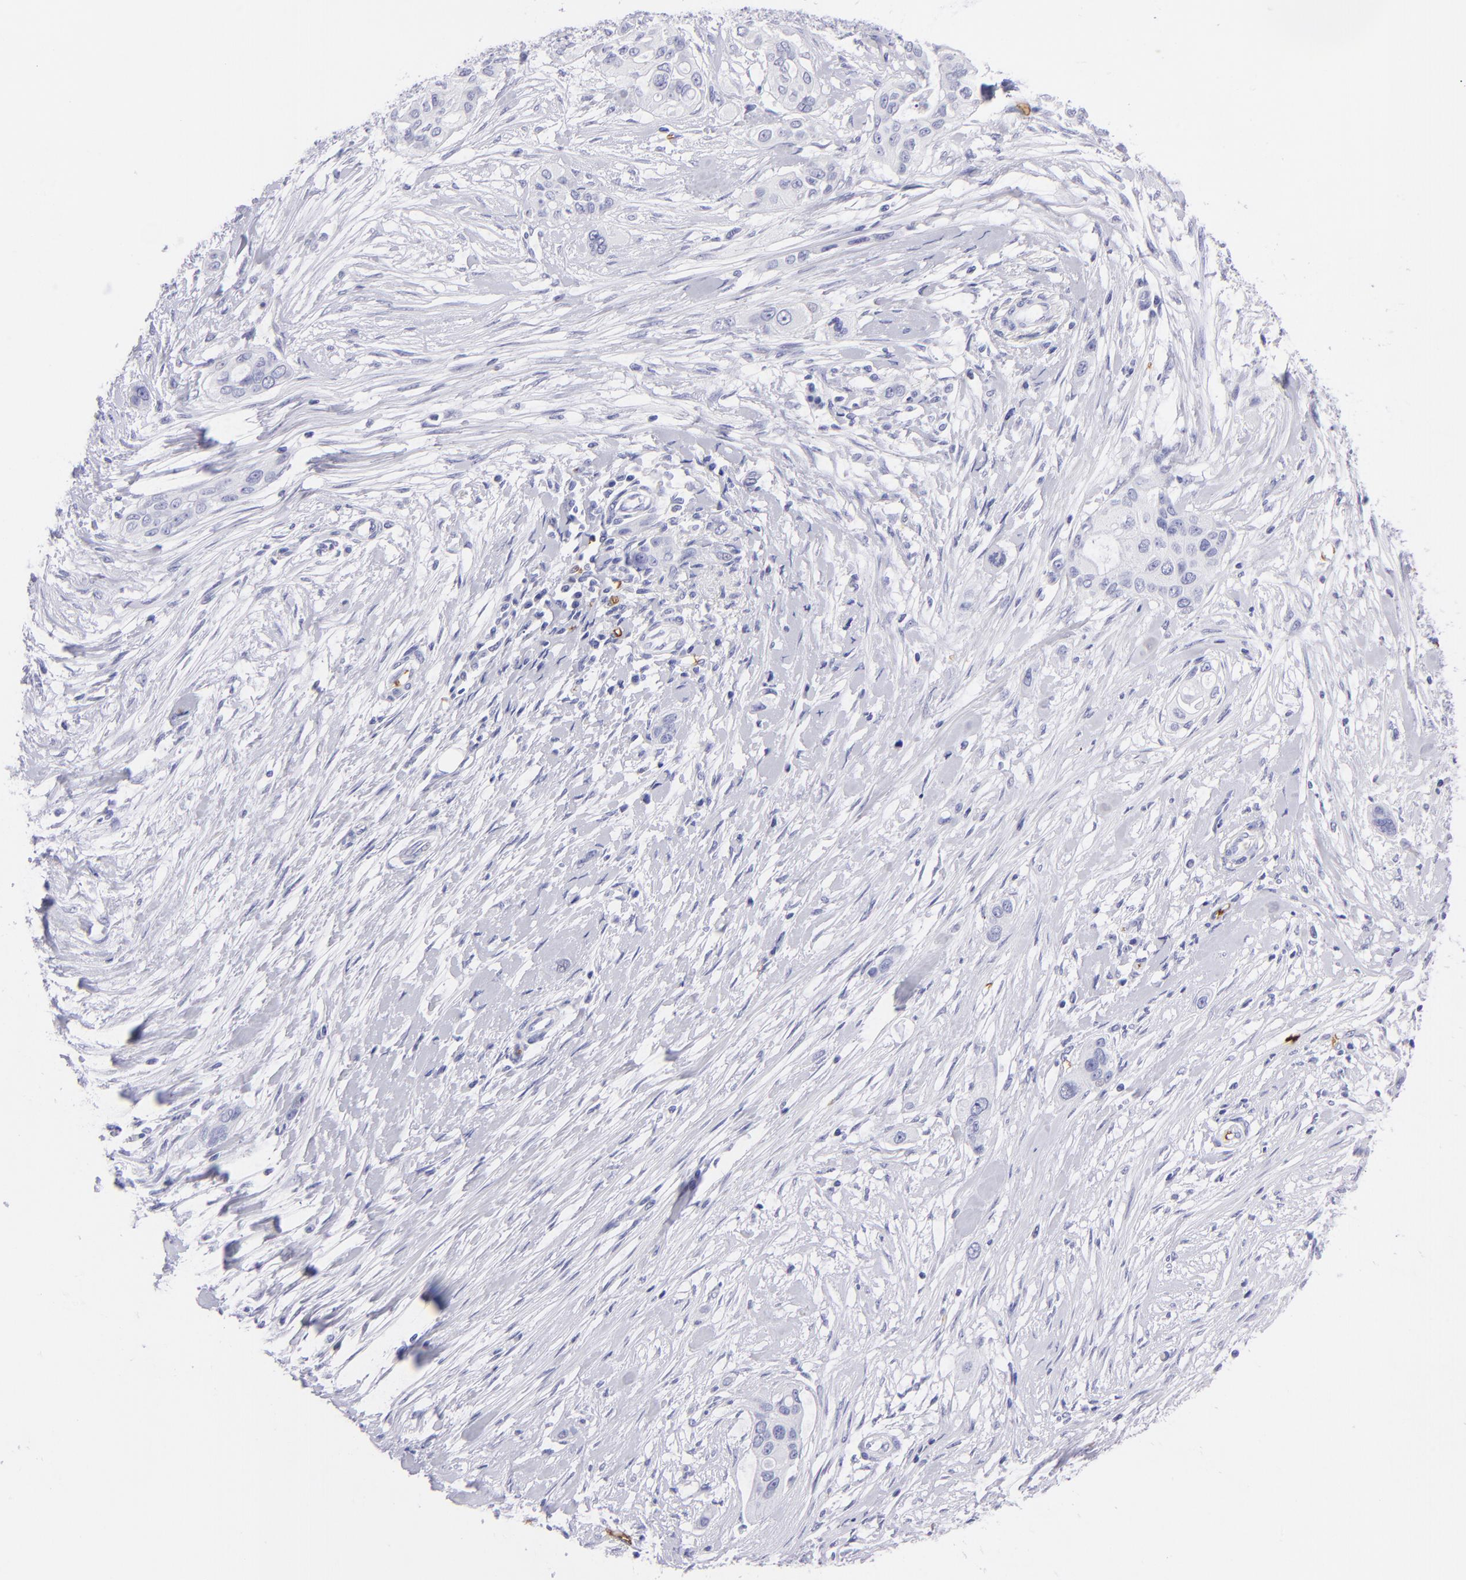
{"staining": {"intensity": "negative", "quantity": "none", "location": "none"}, "tissue": "pancreatic cancer", "cell_type": "Tumor cells", "image_type": "cancer", "snomed": [{"axis": "morphology", "description": "Adenocarcinoma, NOS"}, {"axis": "topography", "description": "Pancreas"}], "caption": "High power microscopy histopathology image of an immunohistochemistry (IHC) histopathology image of pancreatic adenocarcinoma, revealing no significant staining in tumor cells. (DAB (3,3'-diaminobenzidine) immunohistochemistry (IHC), high magnification).", "gene": "GYPA", "patient": {"sex": "female", "age": 60}}